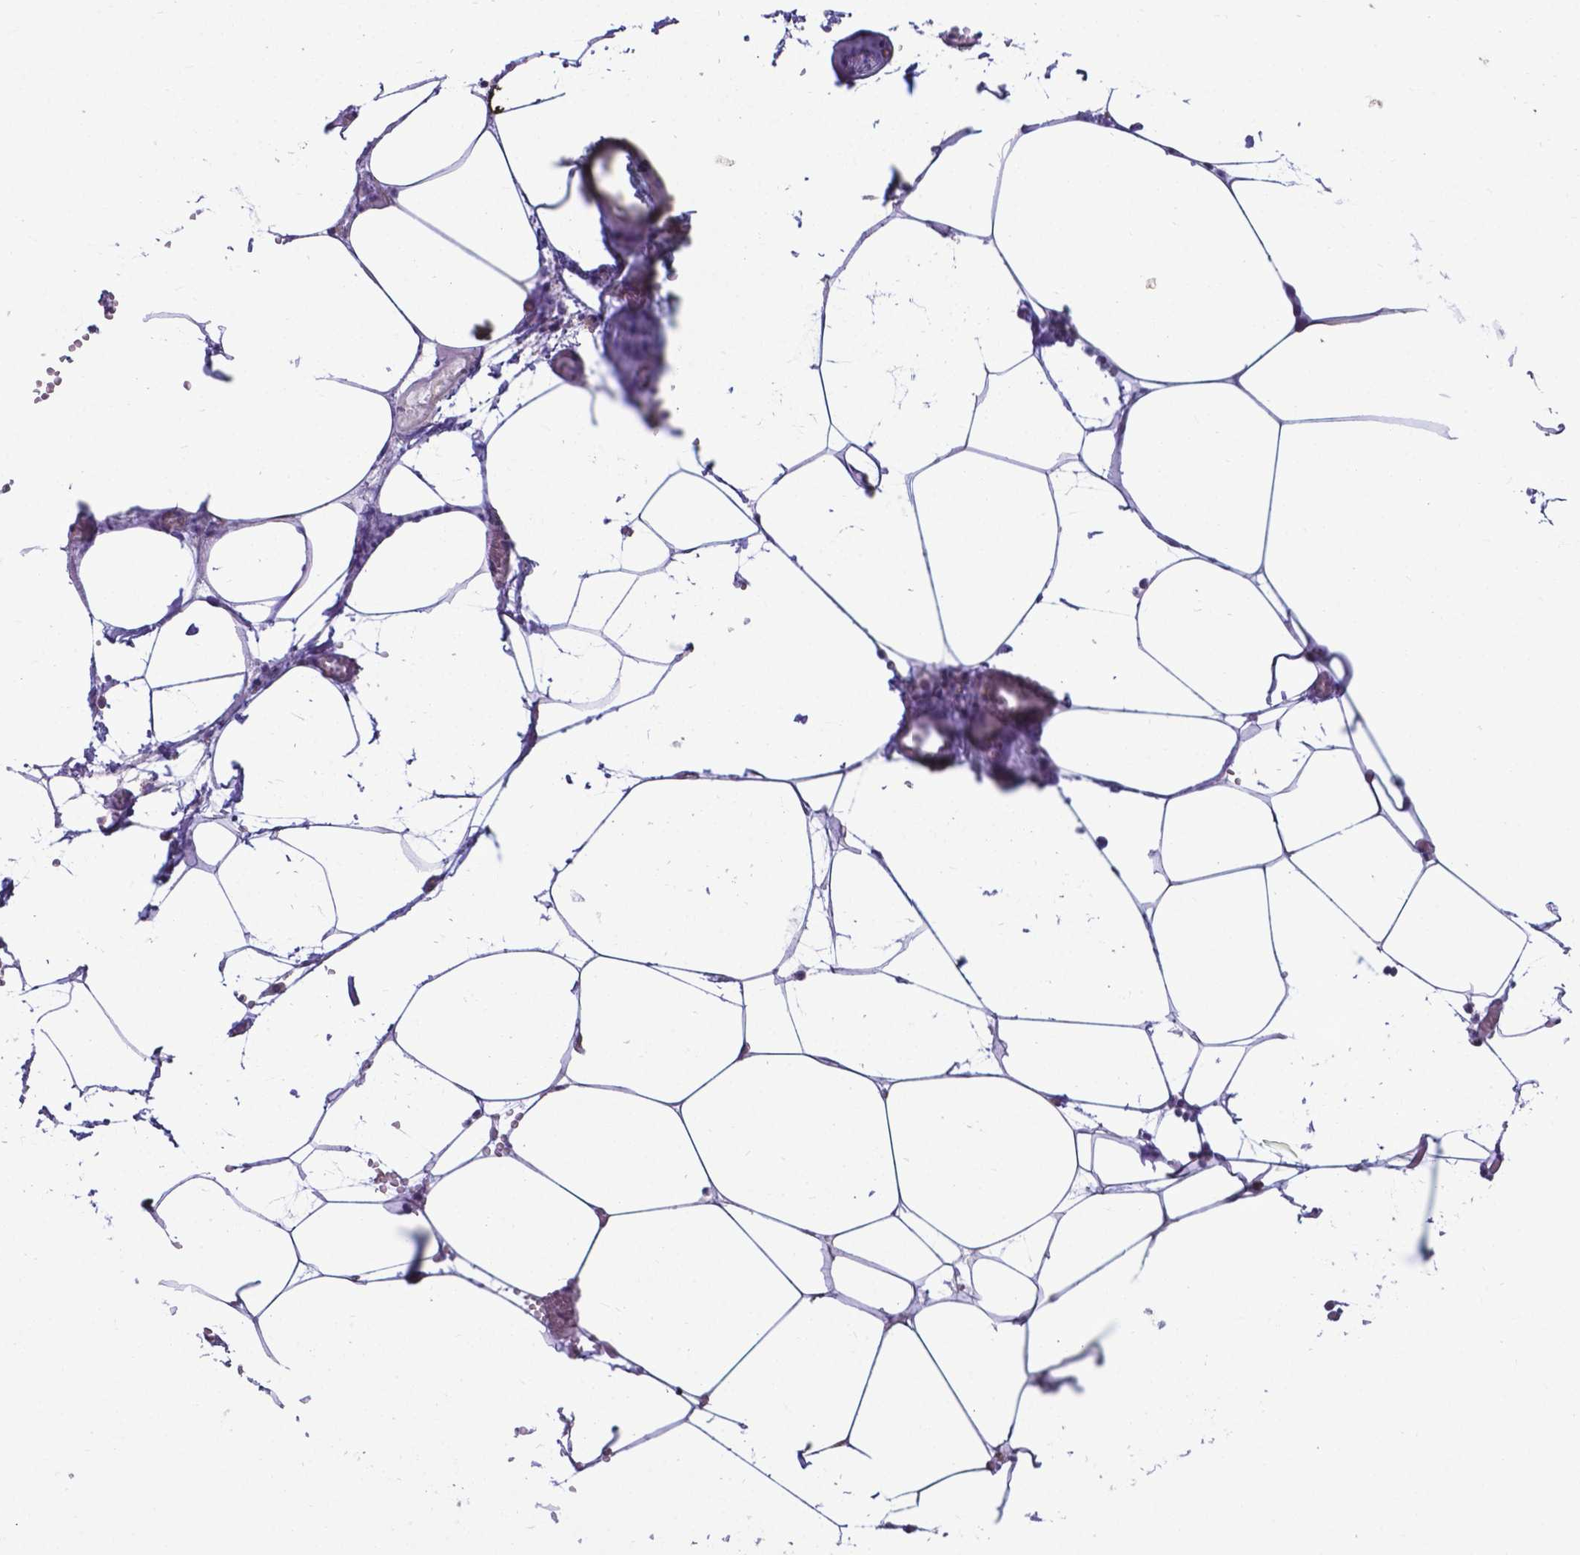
{"staining": {"intensity": "negative", "quantity": "none", "location": "none"}, "tissue": "adipose tissue", "cell_type": "Adipocytes", "image_type": "normal", "snomed": [{"axis": "morphology", "description": "Normal tissue, NOS"}, {"axis": "topography", "description": "Adipose tissue"}, {"axis": "topography", "description": "Pancreas"}, {"axis": "topography", "description": "Peripheral nerve tissue"}], "caption": "Adipocytes show no significant positivity in normal adipose tissue. Brightfield microscopy of immunohistochemistry (IHC) stained with DAB (3,3'-diaminobenzidine) (brown) and hematoxylin (blue), captured at high magnification.", "gene": "RPL6", "patient": {"sex": "female", "age": 58}}